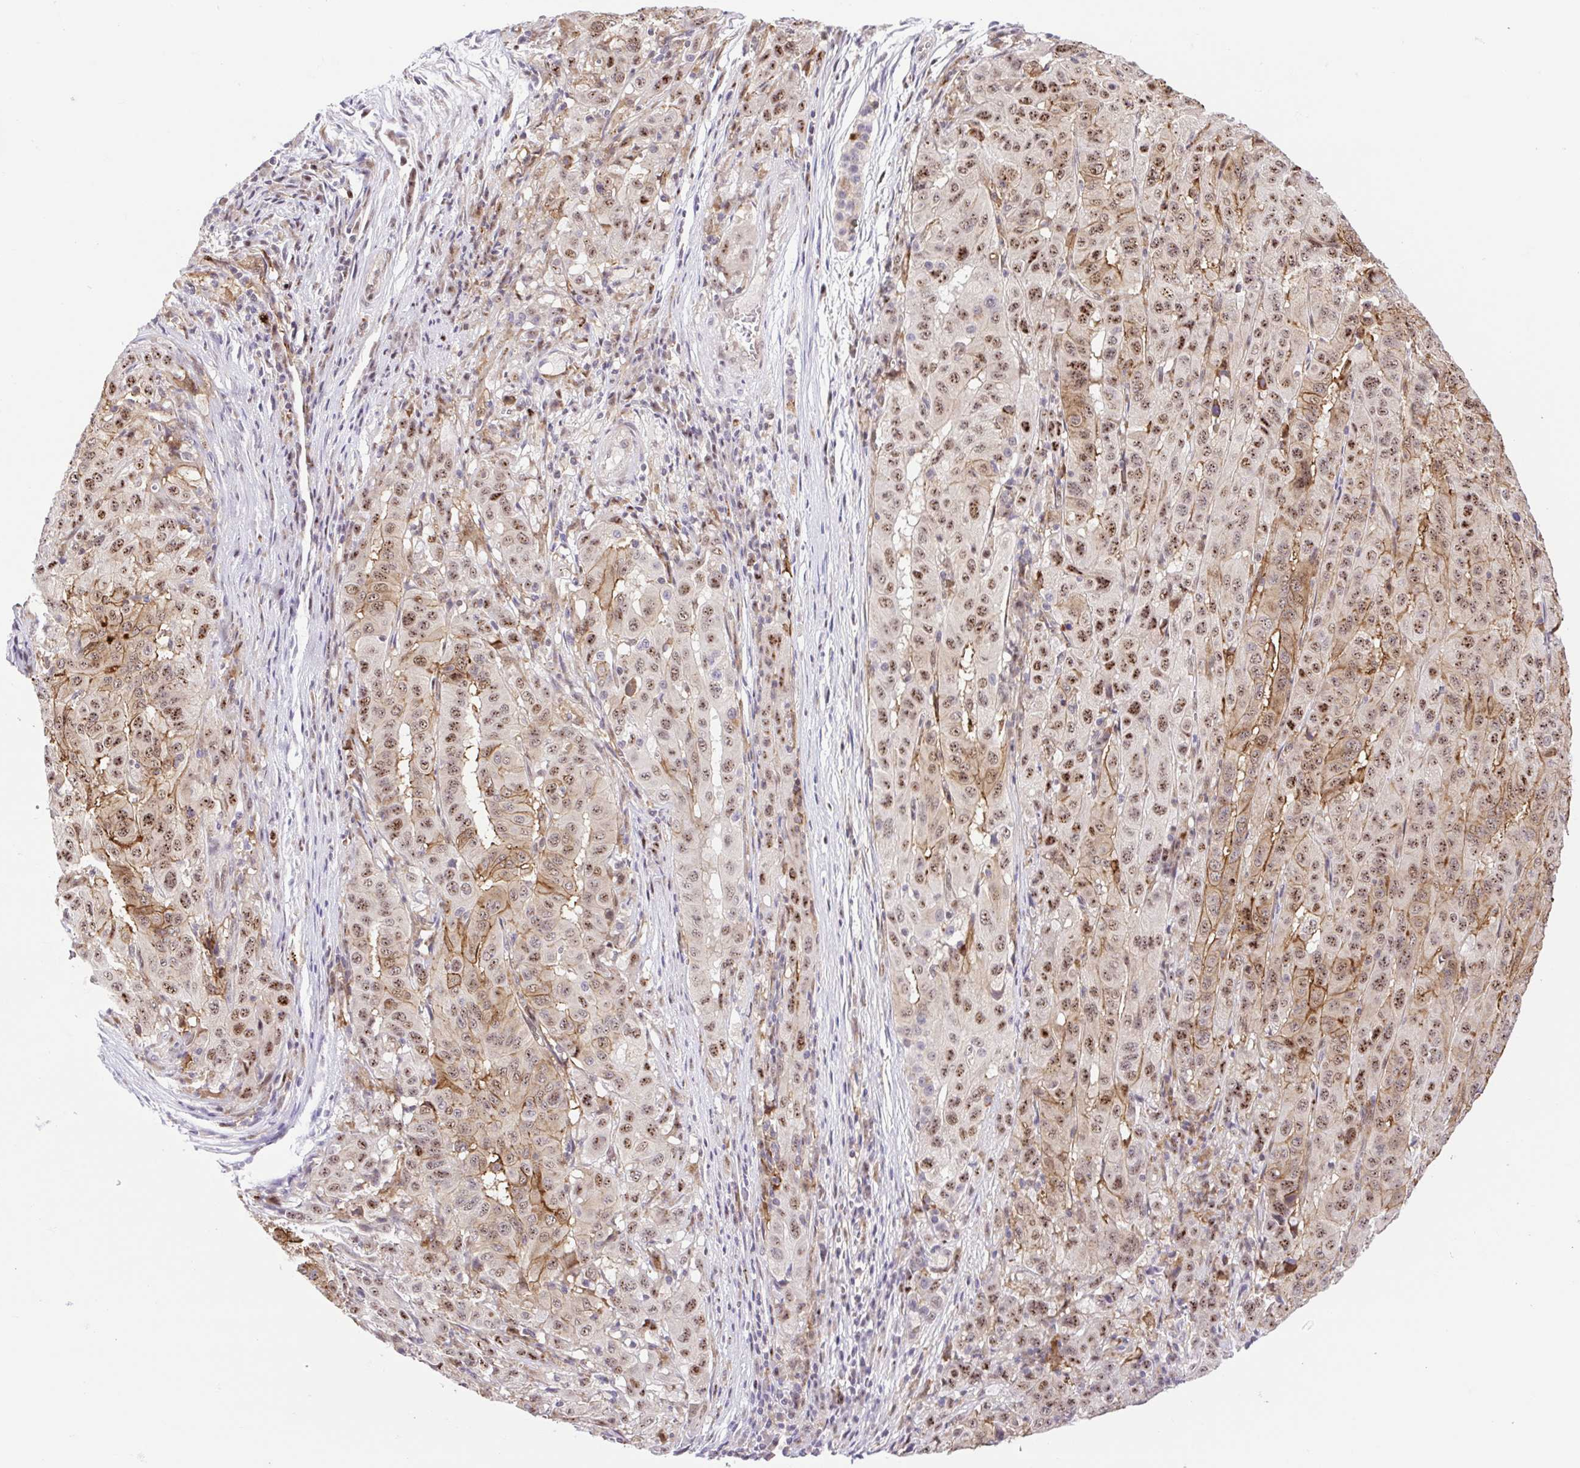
{"staining": {"intensity": "moderate", "quantity": ">75%", "location": "cytoplasmic/membranous,nuclear"}, "tissue": "pancreatic cancer", "cell_type": "Tumor cells", "image_type": "cancer", "snomed": [{"axis": "morphology", "description": "Adenocarcinoma, NOS"}, {"axis": "topography", "description": "Pancreas"}], "caption": "Protein staining shows moderate cytoplasmic/membranous and nuclear expression in approximately >75% of tumor cells in pancreatic cancer (adenocarcinoma).", "gene": "ERG", "patient": {"sex": "male", "age": 63}}